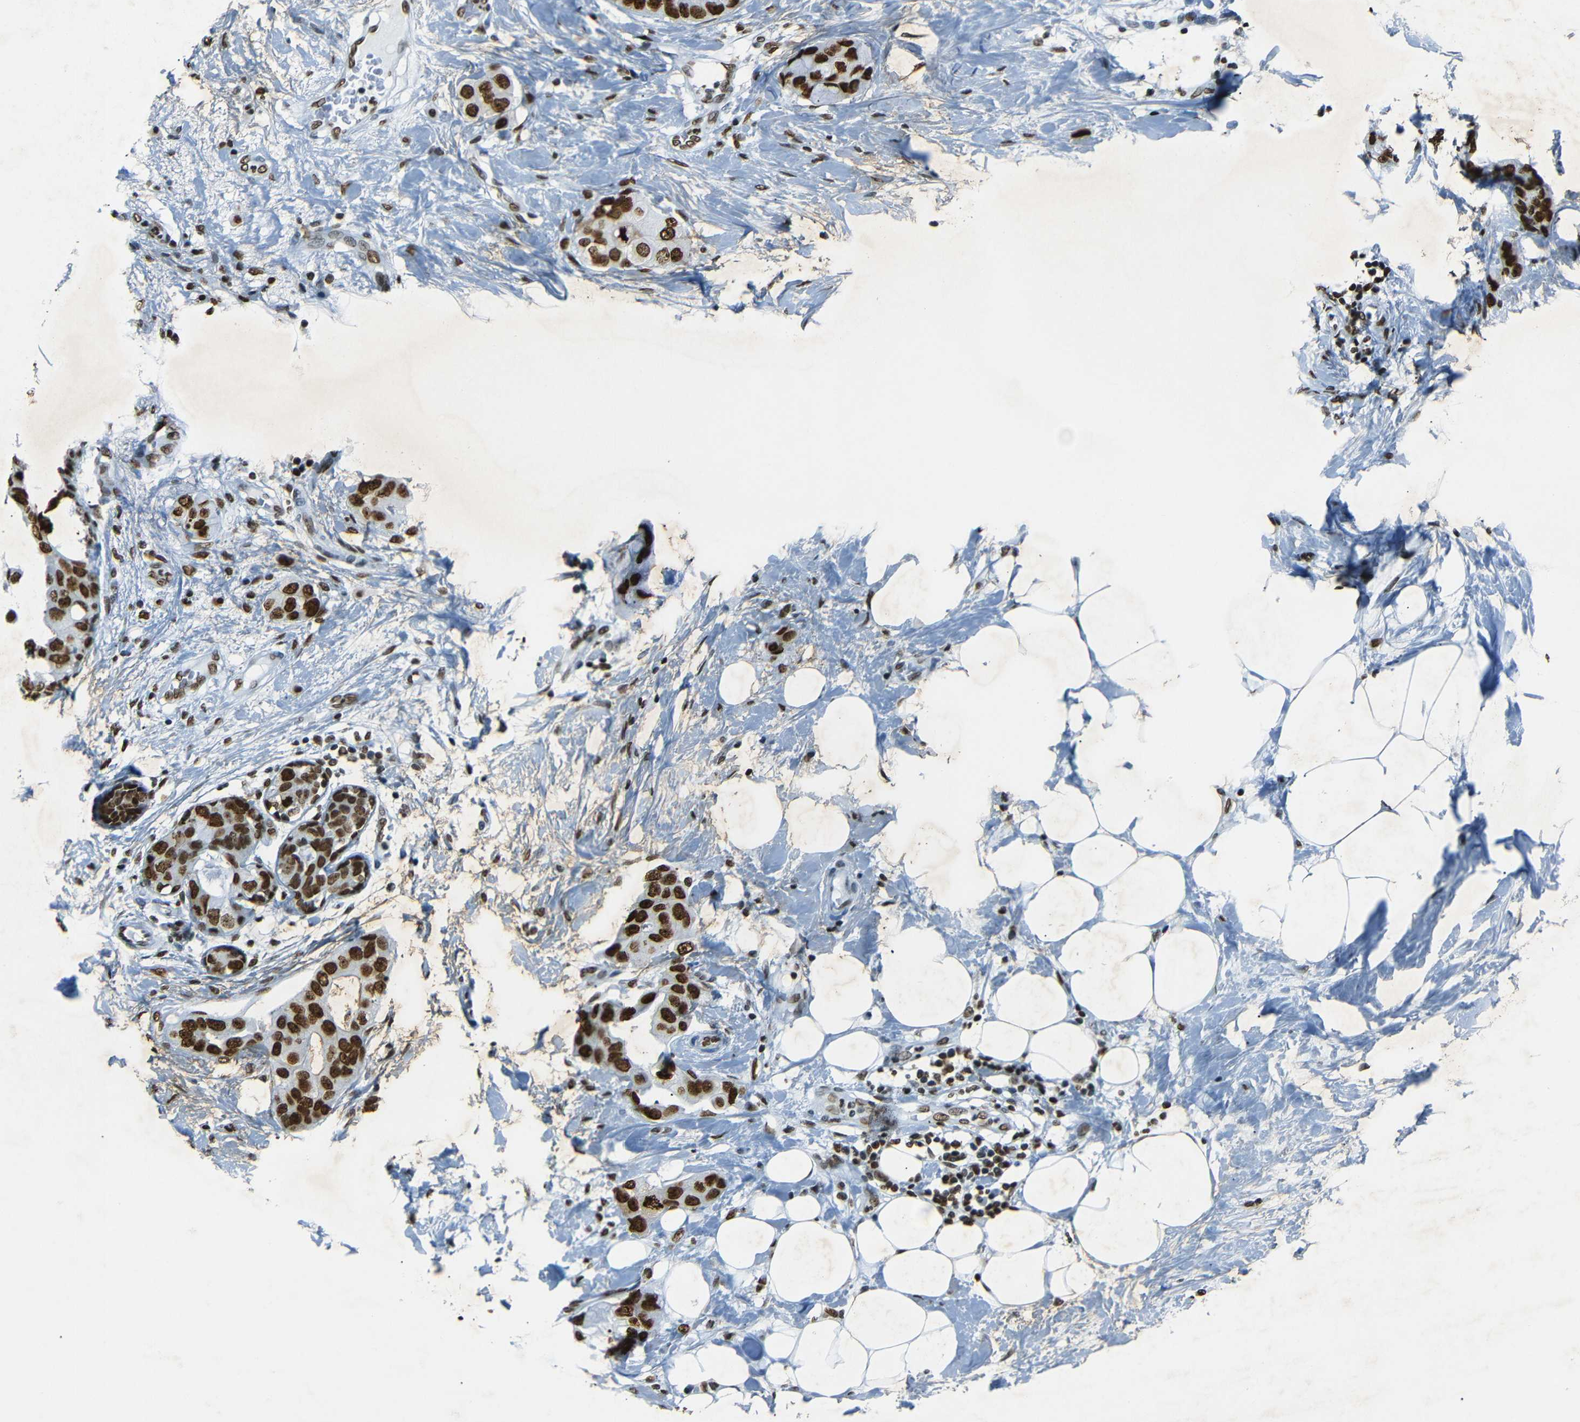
{"staining": {"intensity": "strong", "quantity": ">75%", "location": "nuclear"}, "tissue": "breast cancer", "cell_type": "Tumor cells", "image_type": "cancer", "snomed": [{"axis": "morphology", "description": "Duct carcinoma"}, {"axis": "topography", "description": "Breast"}], "caption": "A brown stain shows strong nuclear positivity of a protein in human breast cancer (invasive ductal carcinoma) tumor cells. The staining is performed using DAB brown chromogen to label protein expression. The nuclei are counter-stained blue using hematoxylin.", "gene": "HMGN1", "patient": {"sex": "female", "age": 40}}